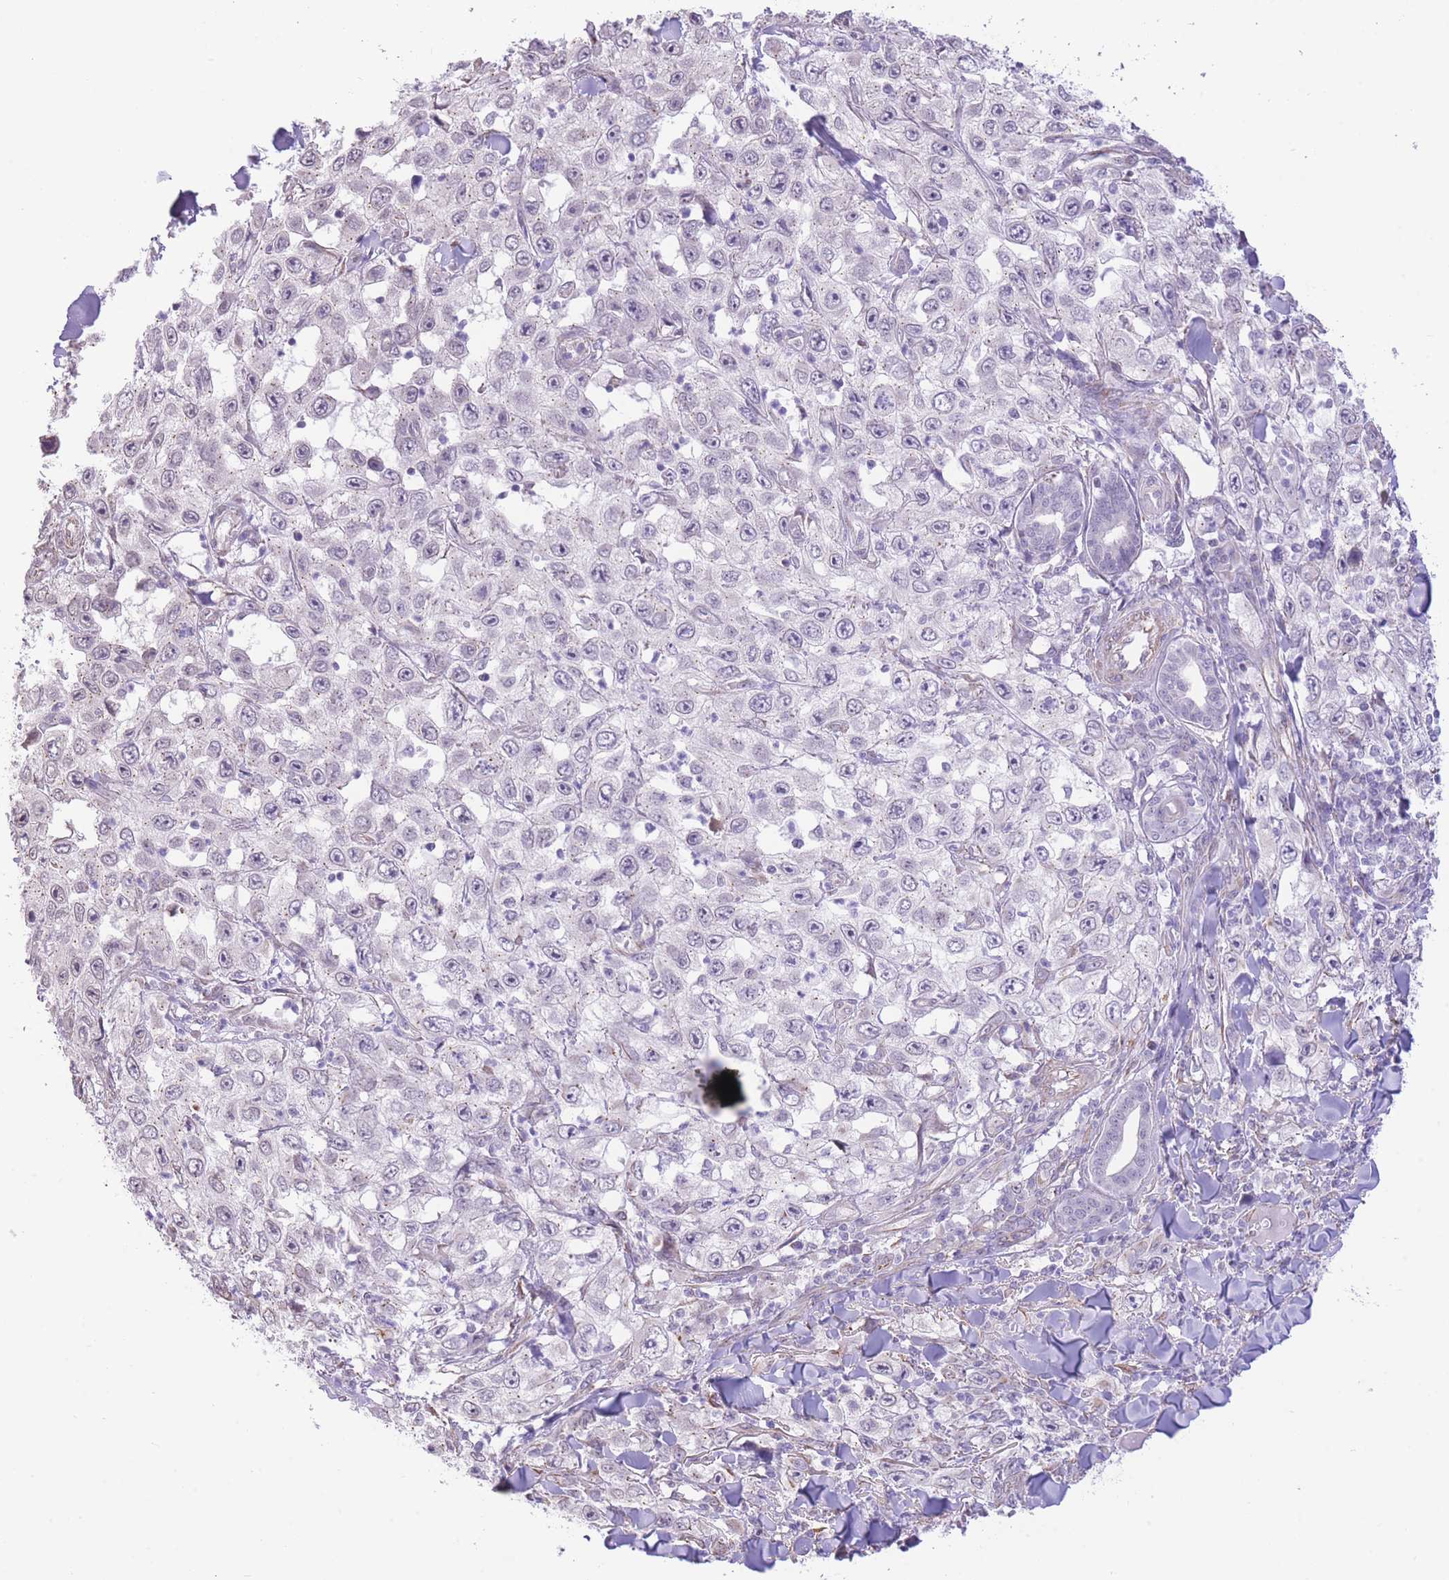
{"staining": {"intensity": "negative", "quantity": "none", "location": "none"}, "tissue": "skin cancer", "cell_type": "Tumor cells", "image_type": "cancer", "snomed": [{"axis": "morphology", "description": "Squamous cell carcinoma, NOS"}, {"axis": "topography", "description": "Skin"}], "caption": "This is a image of immunohistochemistry (IHC) staining of skin cancer (squamous cell carcinoma), which shows no staining in tumor cells.", "gene": "PSG8", "patient": {"sex": "male", "age": 82}}